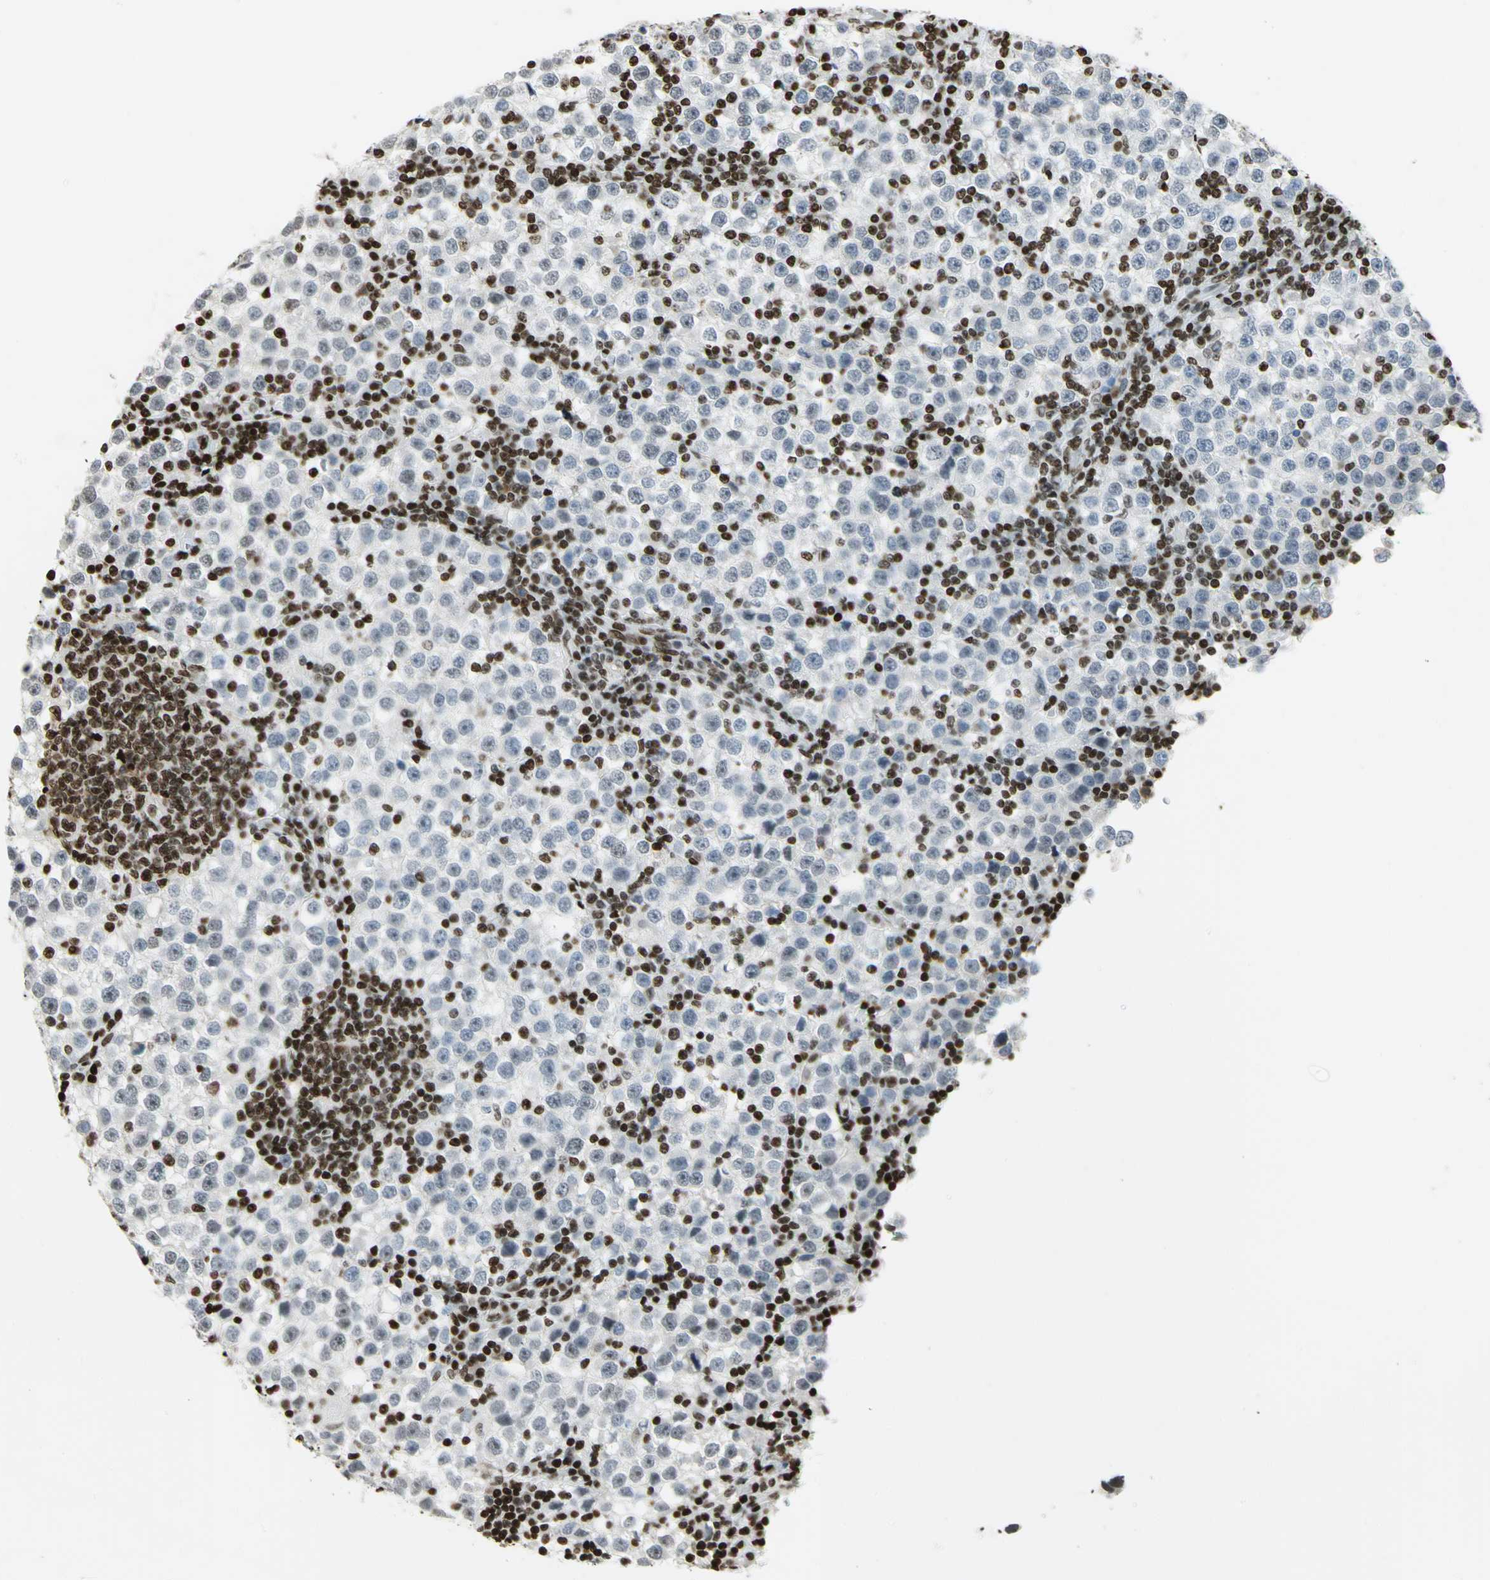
{"staining": {"intensity": "negative", "quantity": "none", "location": "none"}, "tissue": "testis cancer", "cell_type": "Tumor cells", "image_type": "cancer", "snomed": [{"axis": "morphology", "description": "Seminoma, NOS"}, {"axis": "topography", "description": "Testis"}], "caption": "Photomicrograph shows no significant protein positivity in tumor cells of testis cancer.", "gene": "HMGB1", "patient": {"sex": "male", "age": 65}}